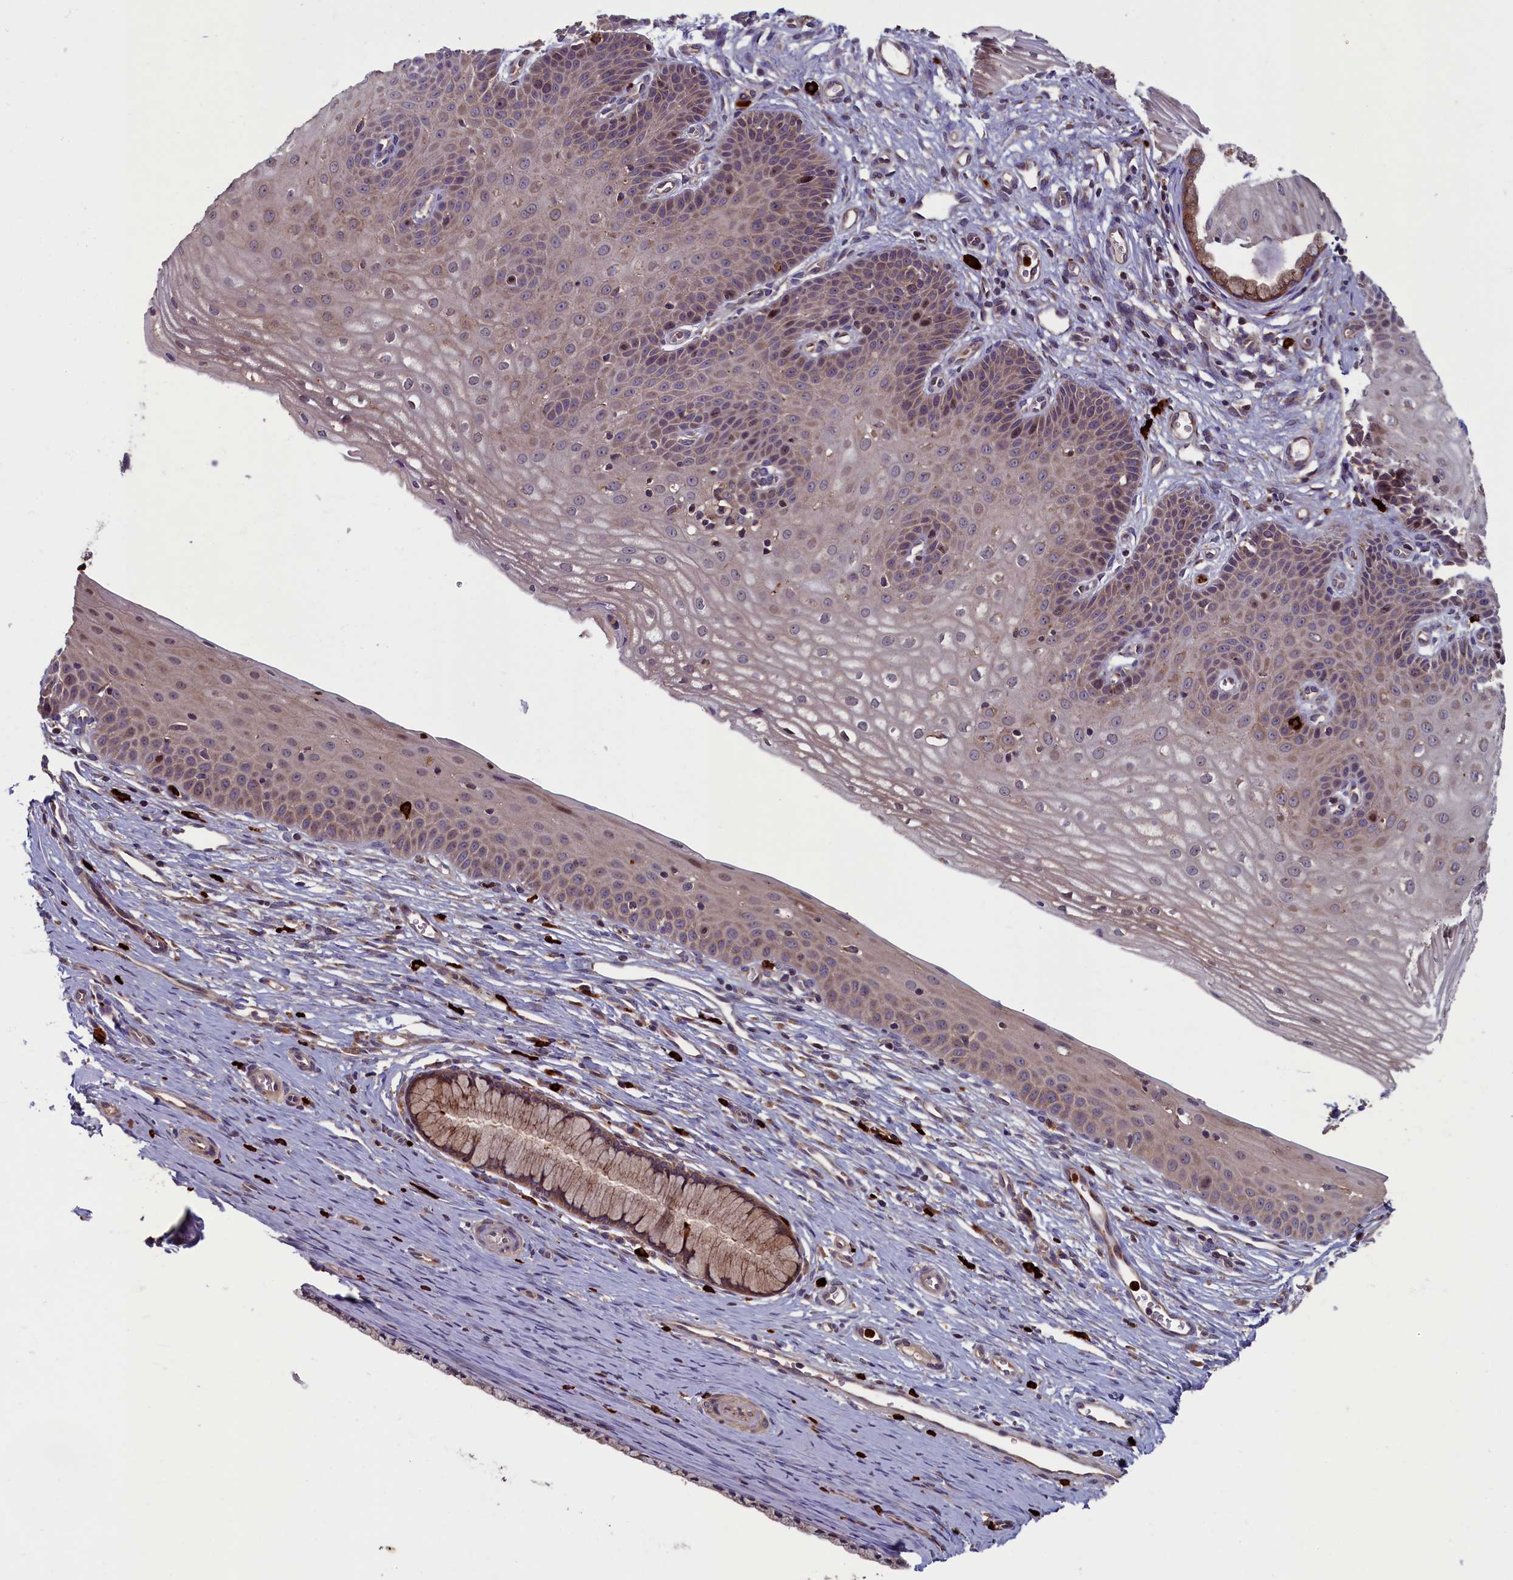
{"staining": {"intensity": "moderate", "quantity": "25%-75%", "location": "cytoplasmic/membranous"}, "tissue": "cervix", "cell_type": "Glandular cells", "image_type": "normal", "snomed": [{"axis": "morphology", "description": "Normal tissue, NOS"}, {"axis": "topography", "description": "Cervix"}], "caption": "Glandular cells display moderate cytoplasmic/membranous expression in approximately 25%-75% of cells in unremarkable cervix. The staining is performed using DAB (3,3'-diaminobenzidine) brown chromogen to label protein expression. The nuclei are counter-stained blue using hematoxylin.", "gene": "TNK2", "patient": {"sex": "female", "age": 36}}